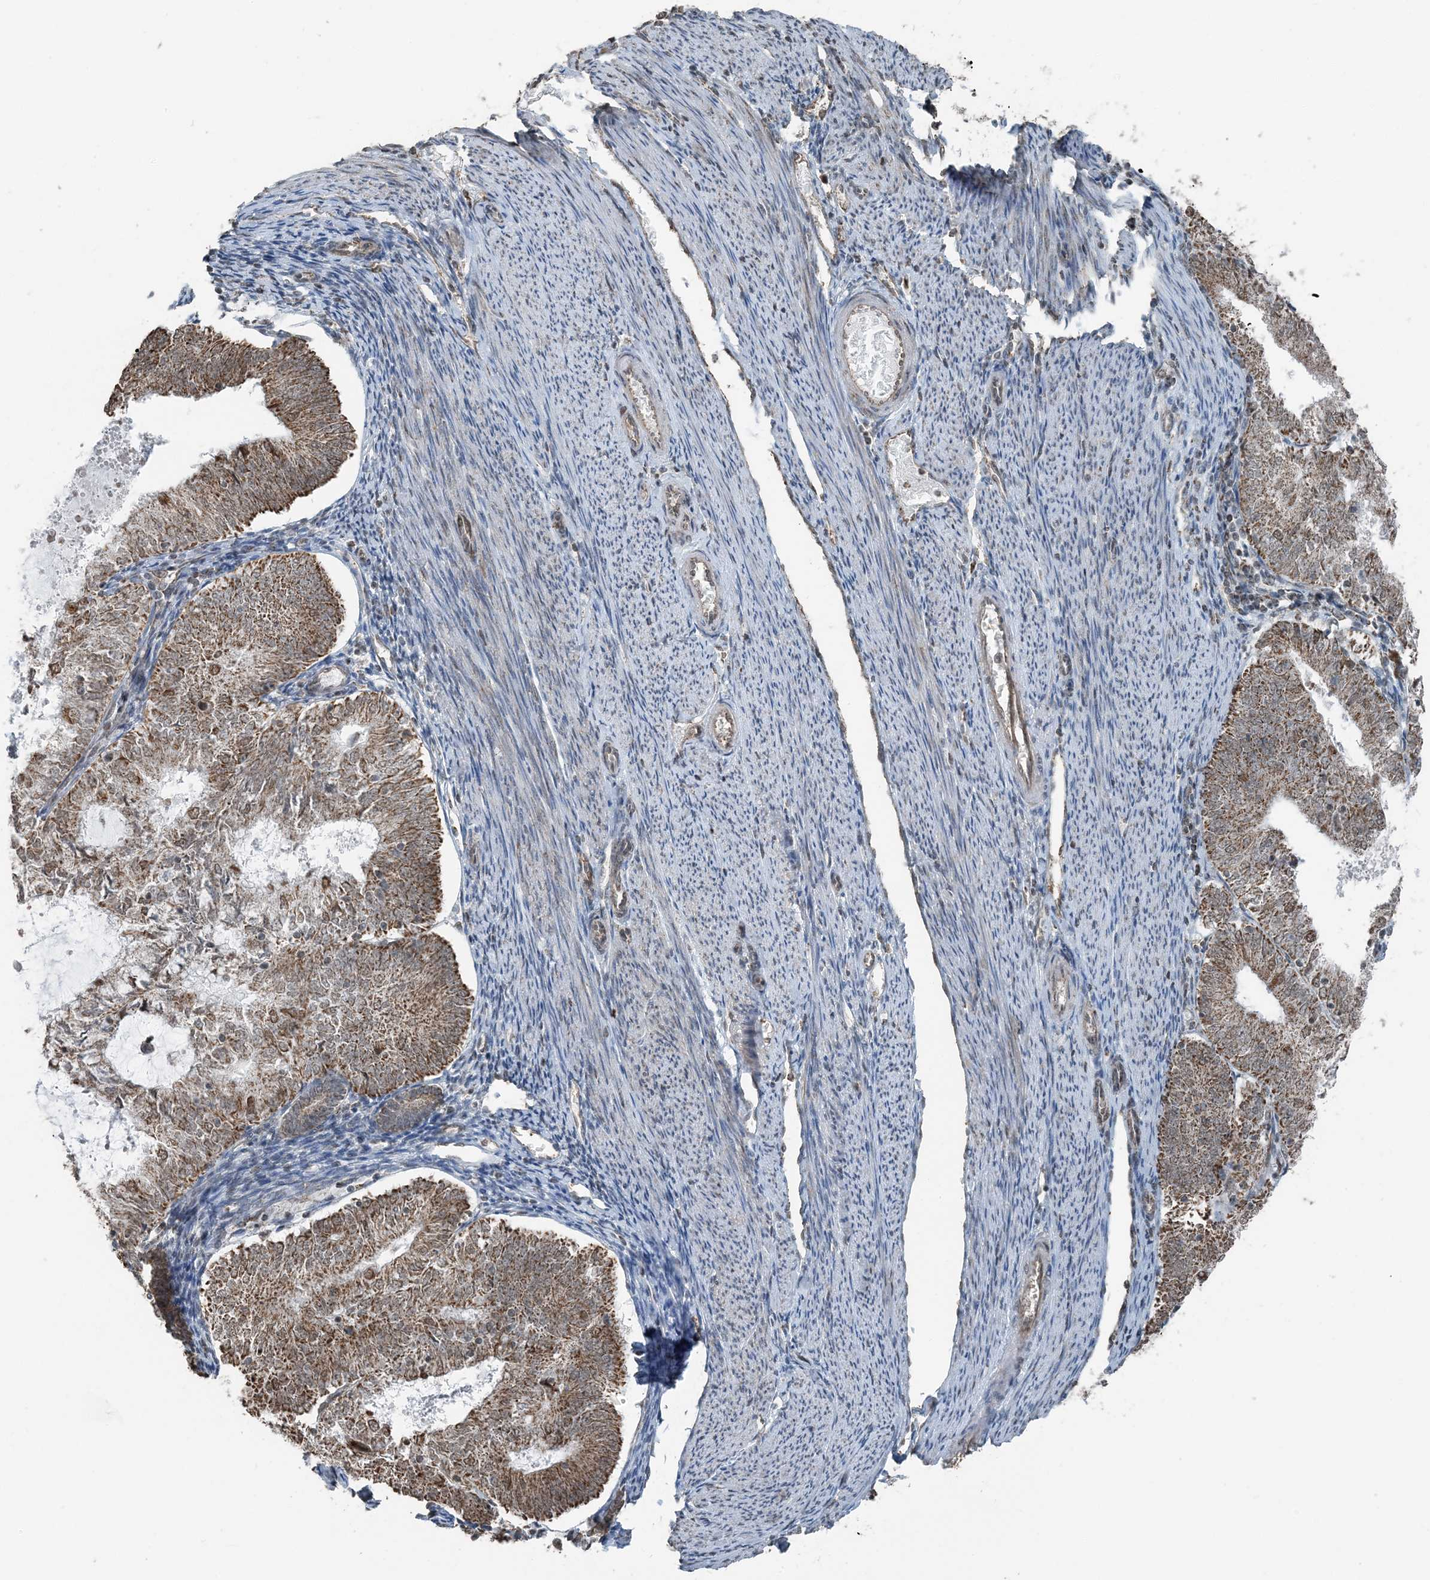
{"staining": {"intensity": "moderate", "quantity": ">75%", "location": "cytoplasmic/membranous"}, "tissue": "endometrial cancer", "cell_type": "Tumor cells", "image_type": "cancer", "snomed": [{"axis": "morphology", "description": "Adenocarcinoma, NOS"}, {"axis": "topography", "description": "Endometrium"}], "caption": "Endometrial cancer stained with a brown dye displays moderate cytoplasmic/membranous positive staining in about >75% of tumor cells.", "gene": "PILRB", "patient": {"sex": "female", "age": 57}}